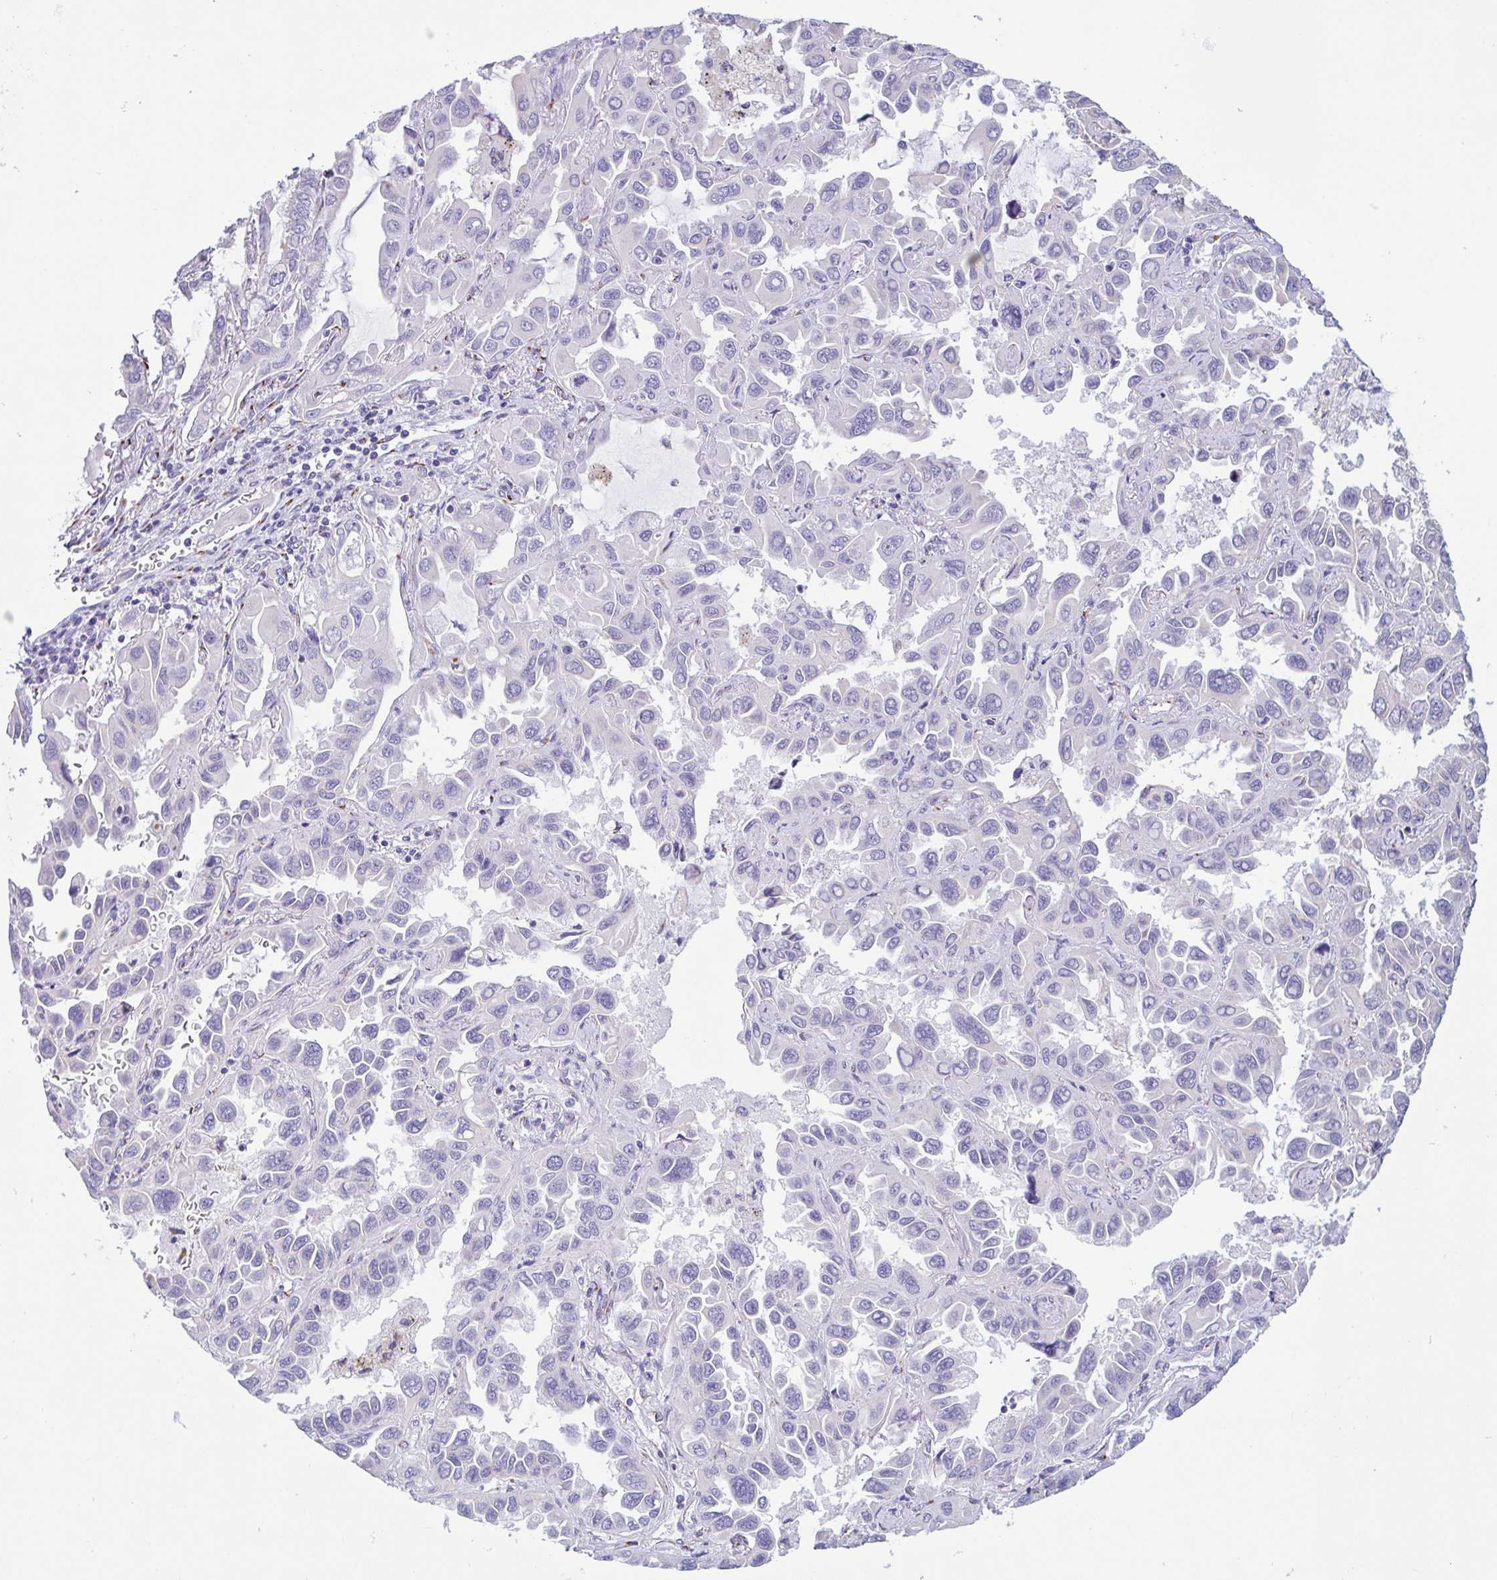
{"staining": {"intensity": "negative", "quantity": "none", "location": "none"}, "tissue": "lung cancer", "cell_type": "Tumor cells", "image_type": "cancer", "snomed": [{"axis": "morphology", "description": "Adenocarcinoma, NOS"}, {"axis": "topography", "description": "Lung"}], "caption": "Human lung cancer stained for a protein using immunohistochemistry exhibits no expression in tumor cells.", "gene": "SULT1B1", "patient": {"sex": "male", "age": 64}}